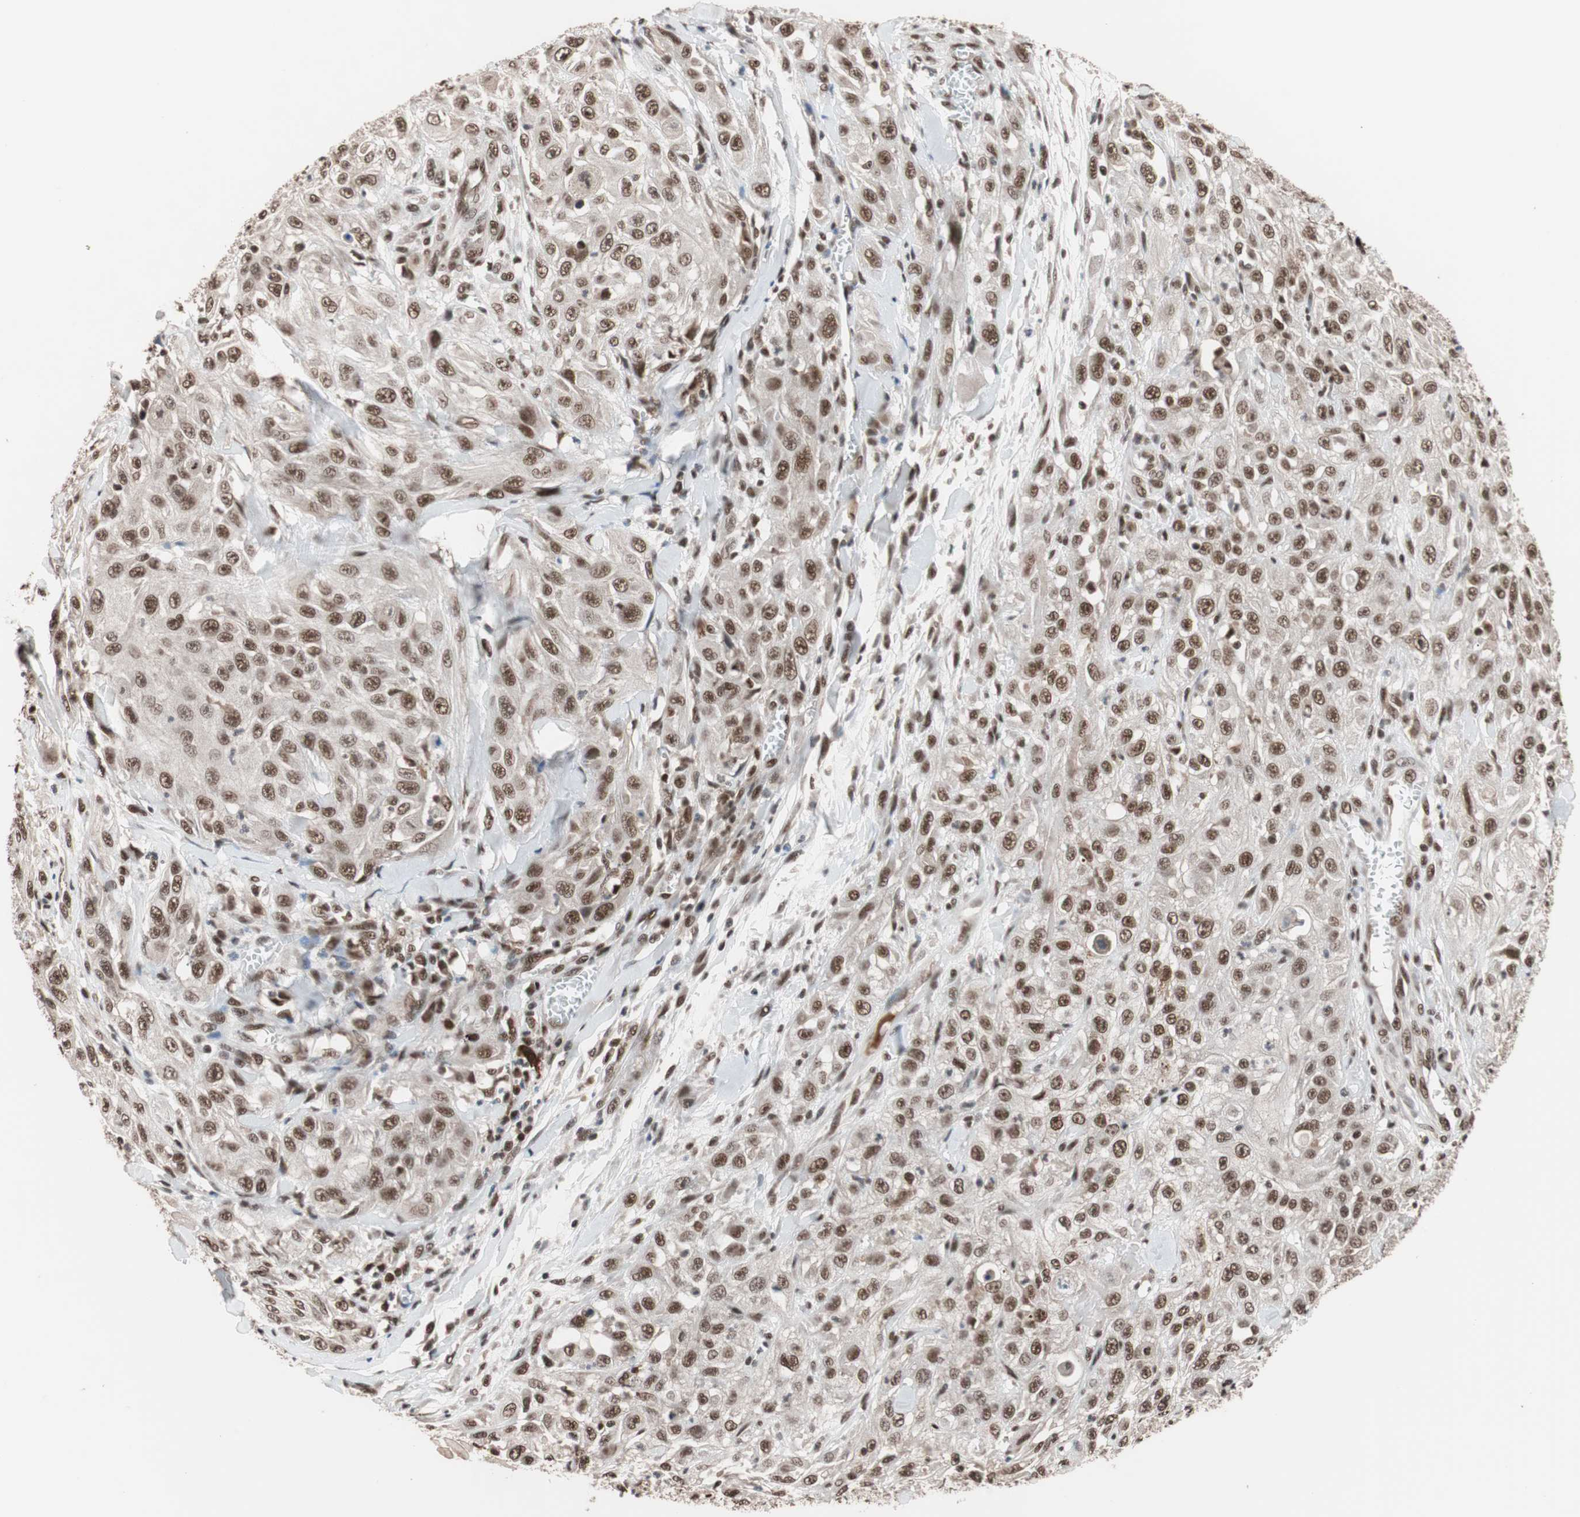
{"staining": {"intensity": "moderate", "quantity": ">75%", "location": "nuclear"}, "tissue": "skin cancer", "cell_type": "Tumor cells", "image_type": "cancer", "snomed": [{"axis": "morphology", "description": "Squamous cell carcinoma, NOS"}, {"axis": "morphology", "description": "Squamous cell carcinoma, metastatic, NOS"}, {"axis": "topography", "description": "Skin"}, {"axis": "topography", "description": "Lymph node"}], "caption": "The immunohistochemical stain labels moderate nuclear staining in tumor cells of squamous cell carcinoma (skin) tissue. The staining was performed using DAB (3,3'-diaminobenzidine), with brown indicating positive protein expression. Nuclei are stained blue with hematoxylin.", "gene": "CHAMP1", "patient": {"sex": "male", "age": 75}}